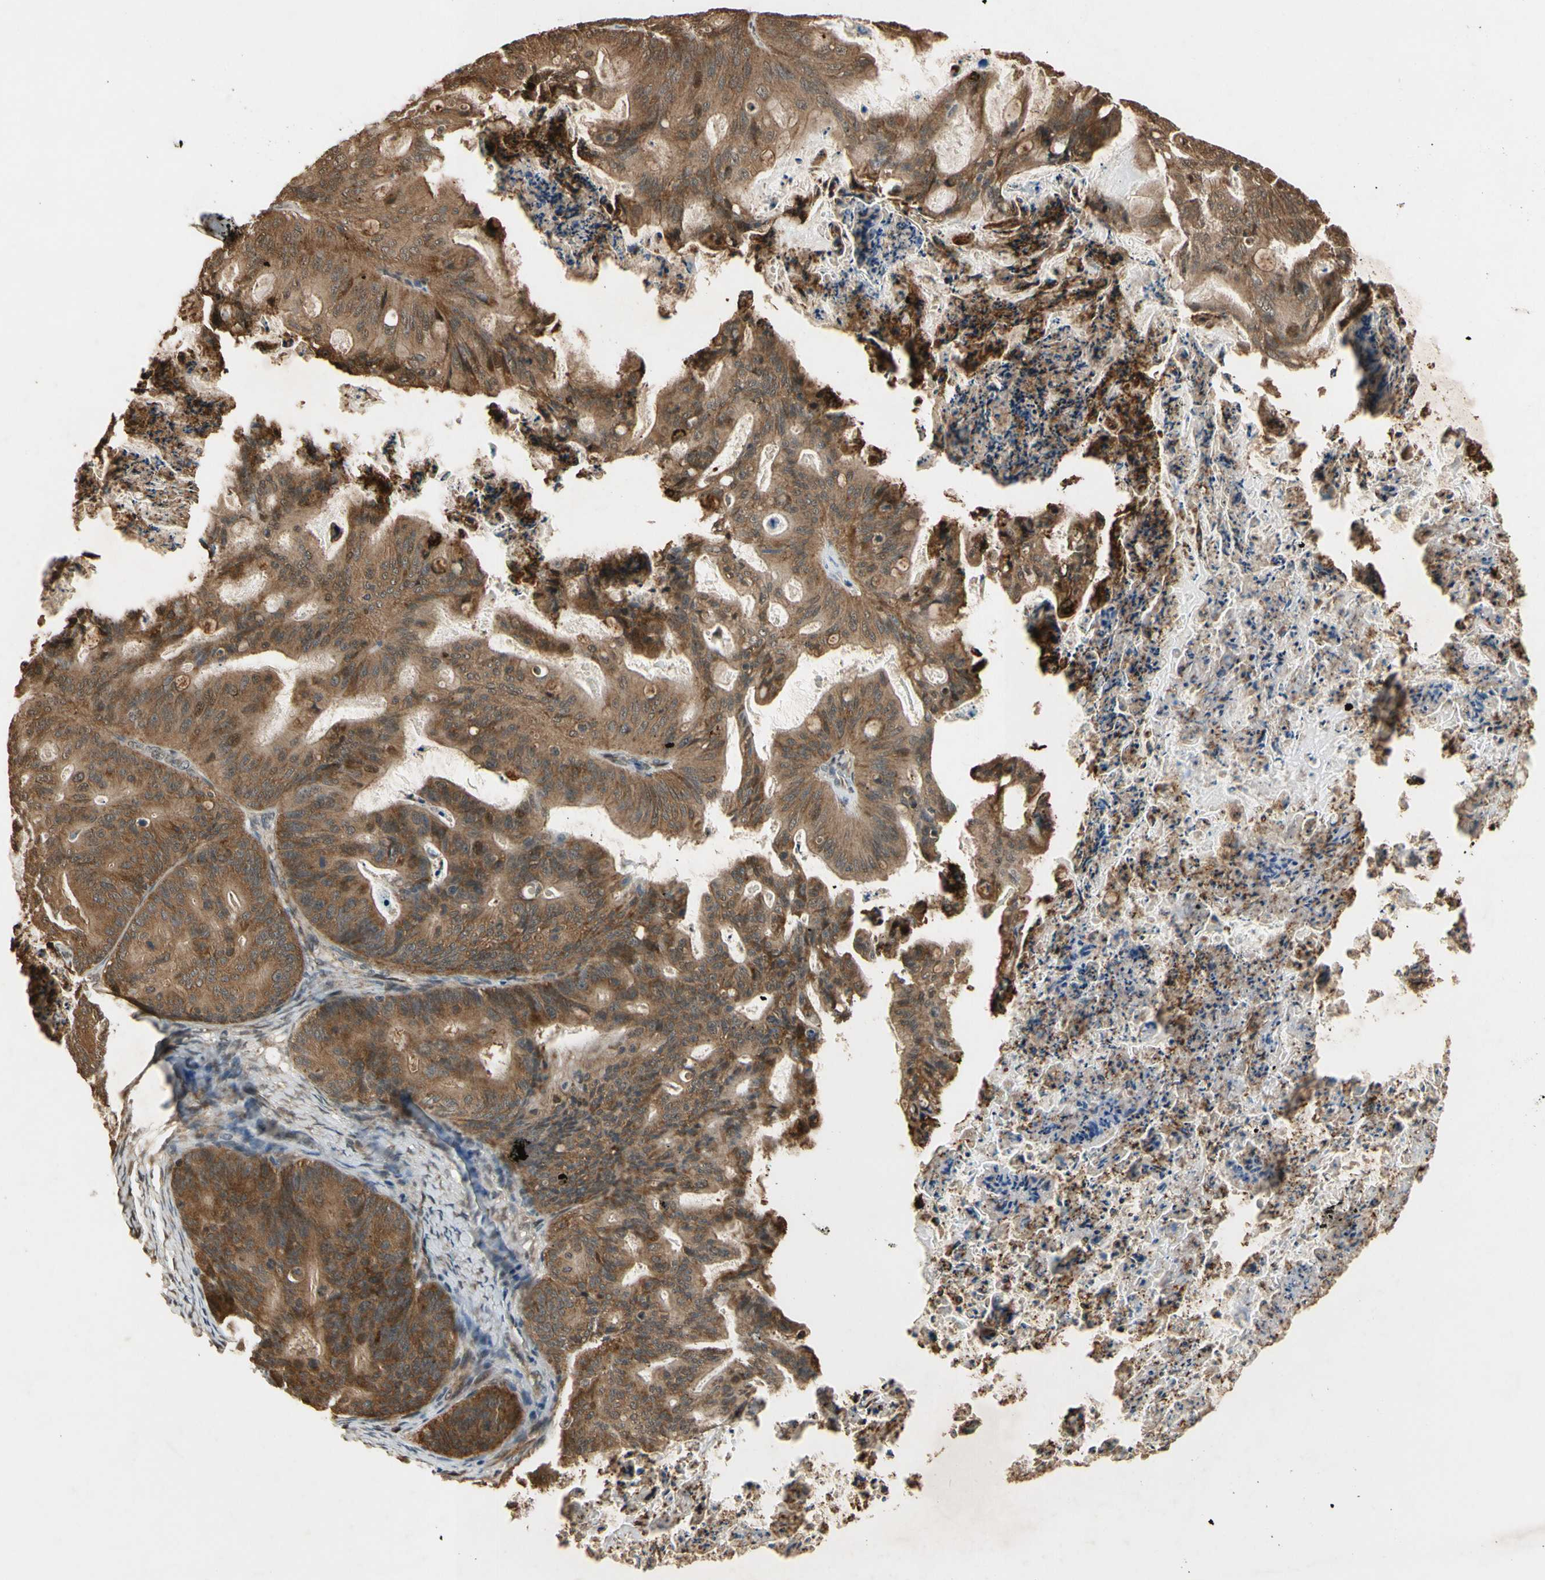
{"staining": {"intensity": "strong", "quantity": ">75%", "location": "cytoplasmic/membranous"}, "tissue": "ovarian cancer", "cell_type": "Tumor cells", "image_type": "cancer", "snomed": [{"axis": "morphology", "description": "Cystadenocarcinoma, mucinous, NOS"}, {"axis": "topography", "description": "Ovary"}], "caption": "Ovarian mucinous cystadenocarcinoma stained with DAB (3,3'-diaminobenzidine) immunohistochemistry (IHC) demonstrates high levels of strong cytoplasmic/membranous staining in approximately >75% of tumor cells.", "gene": "TMEM230", "patient": {"sex": "female", "age": 36}}